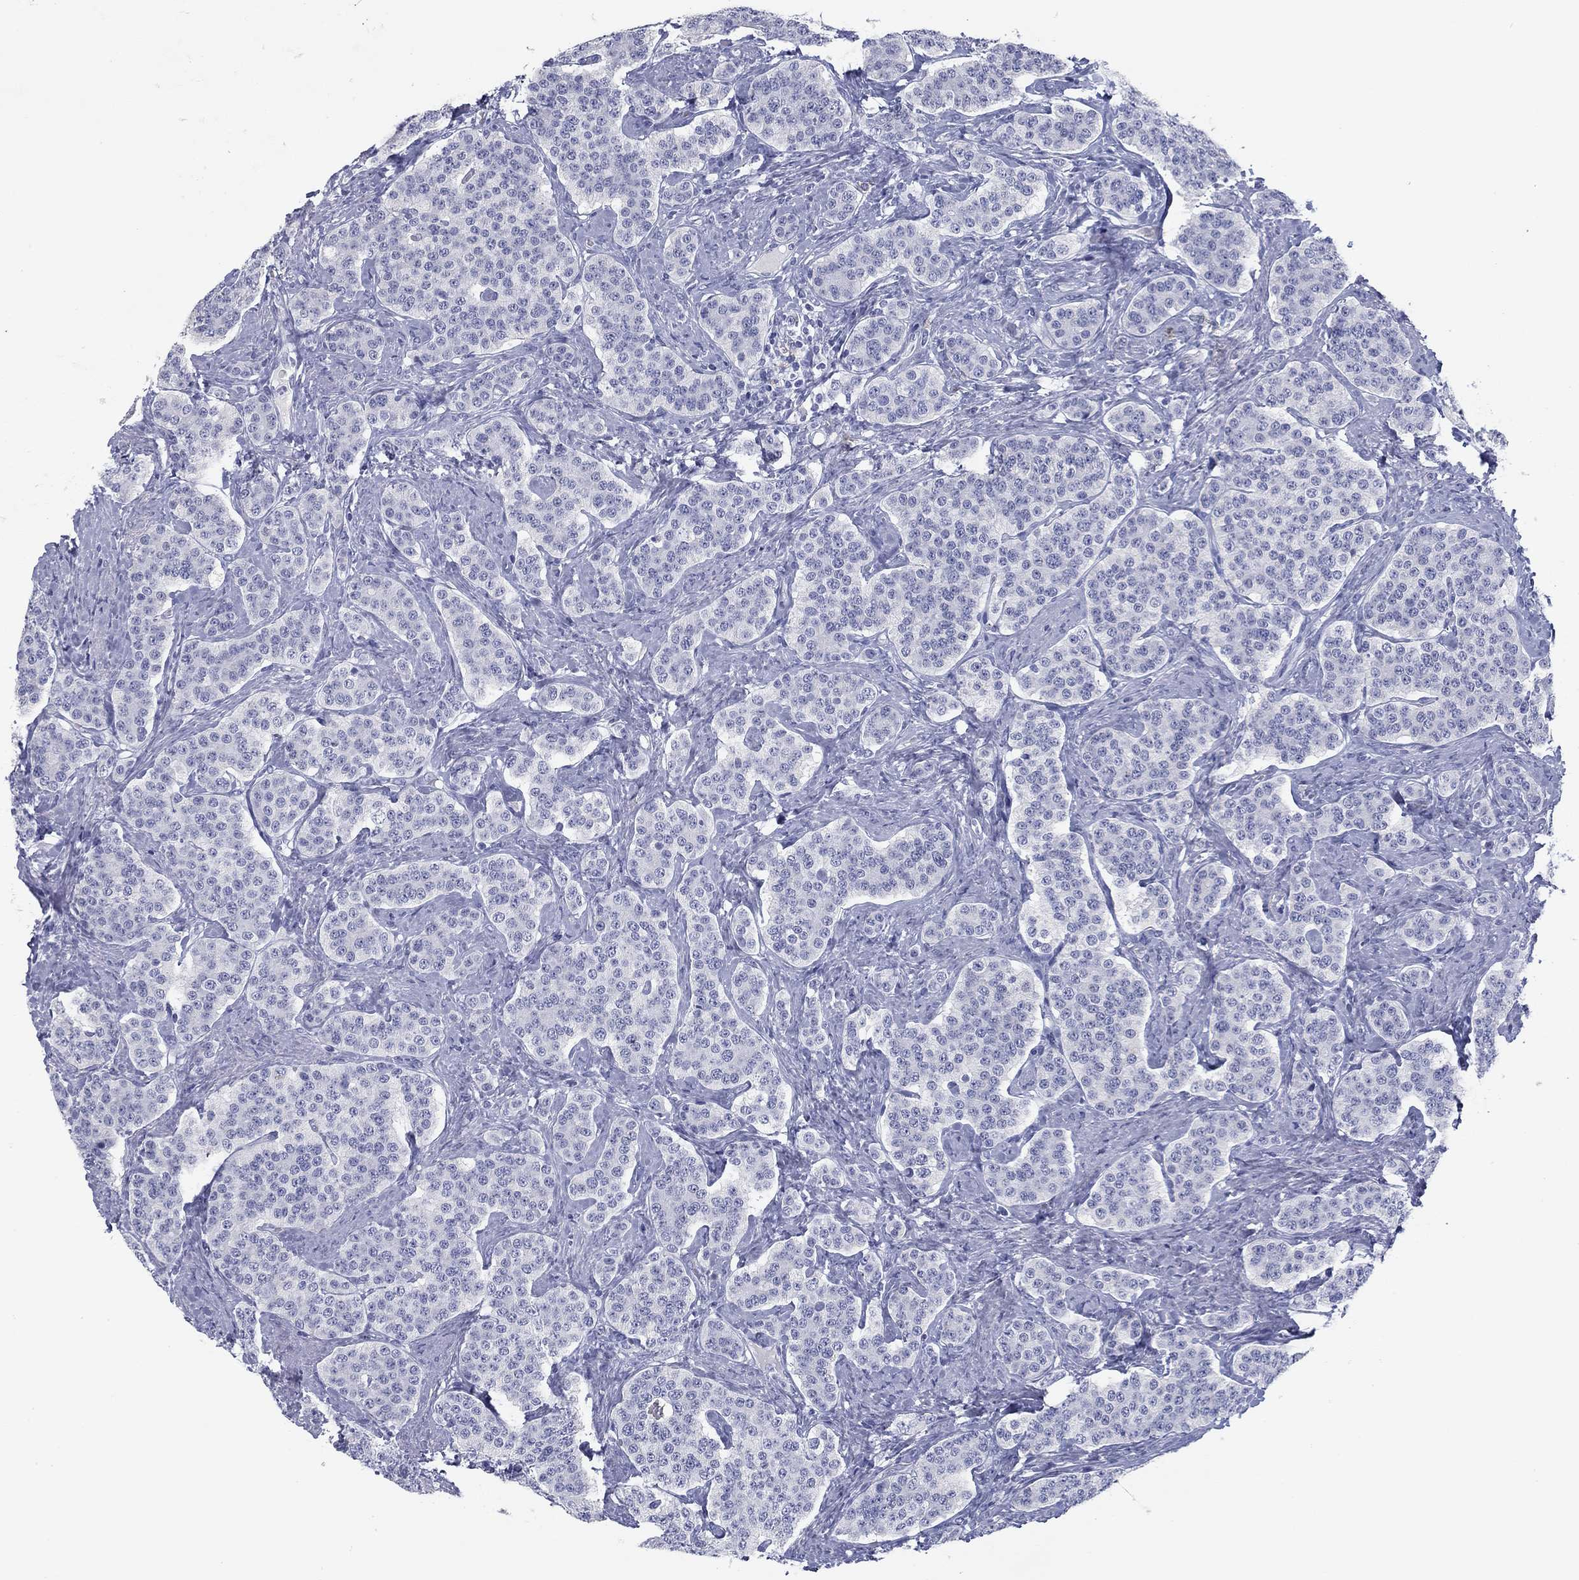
{"staining": {"intensity": "negative", "quantity": "none", "location": "none"}, "tissue": "carcinoid", "cell_type": "Tumor cells", "image_type": "cancer", "snomed": [{"axis": "morphology", "description": "Carcinoid, malignant, NOS"}, {"axis": "topography", "description": "Small intestine"}], "caption": "Tumor cells are negative for protein expression in human malignant carcinoid.", "gene": "CD79B", "patient": {"sex": "female", "age": 58}}